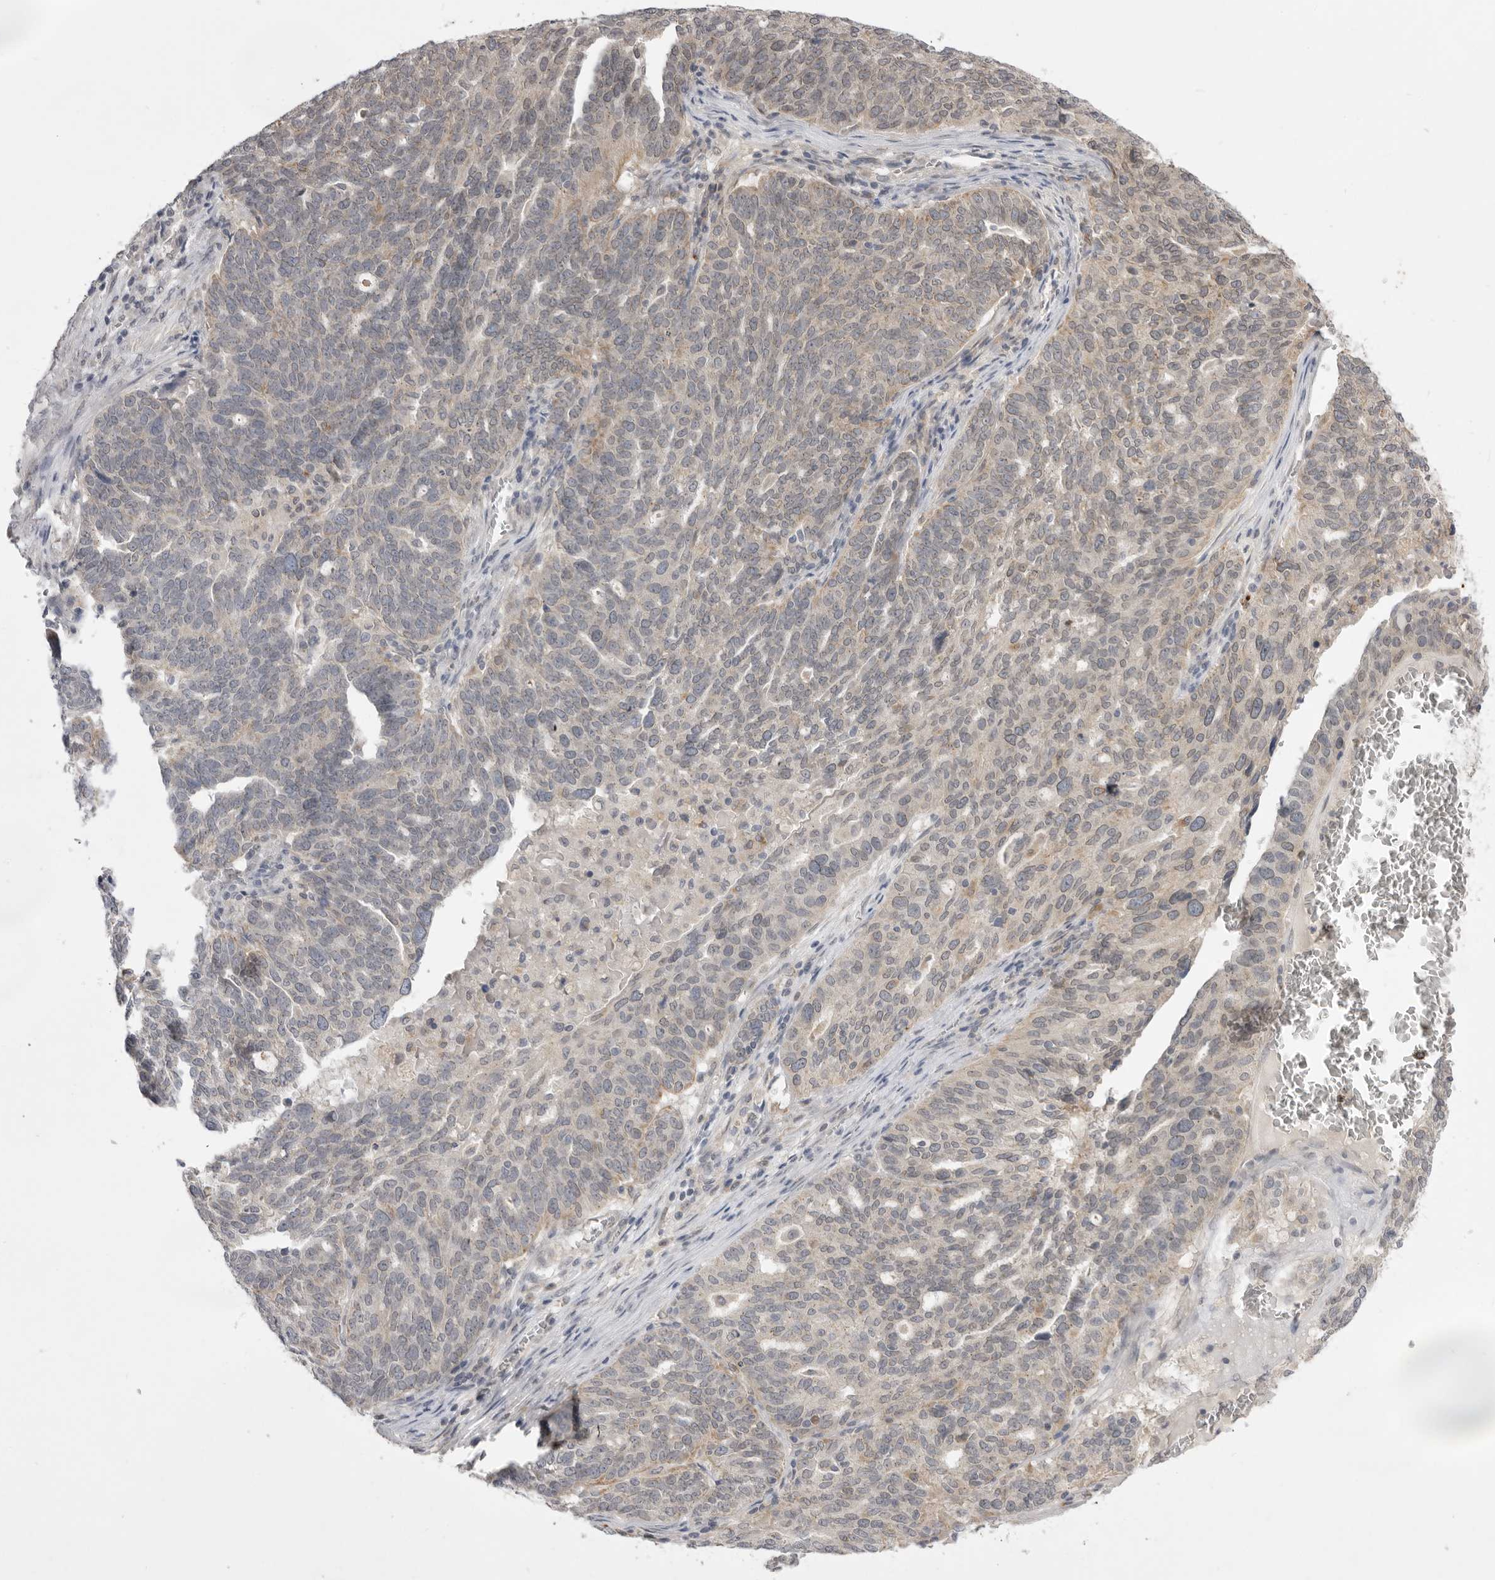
{"staining": {"intensity": "weak", "quantity": "25%-75%", "location": "cytoplasmic/membranous"}, "tissue": "ovarian cancer", "cell_type": "Tumor cells", "image_type": "cancer", "snomed": [{"axis": "morphology", "description": "Cystadenocarcinoma, serous, NOS"}, {"axis": "topography", "description": "Ovary"}], "caption": "A low amount of weak cytoplasmic/membranous expression is identified in about 25%-75% of tumor cells in ovarian serous cystadenocarcinoma tissue. The protein of interest is stained brown, and the nuclei are stained in blue (DAB IHC with brightfield microscopy, high magnification).", "gene": "TLR3", "patient": {"sex": "female", "age": 59}}